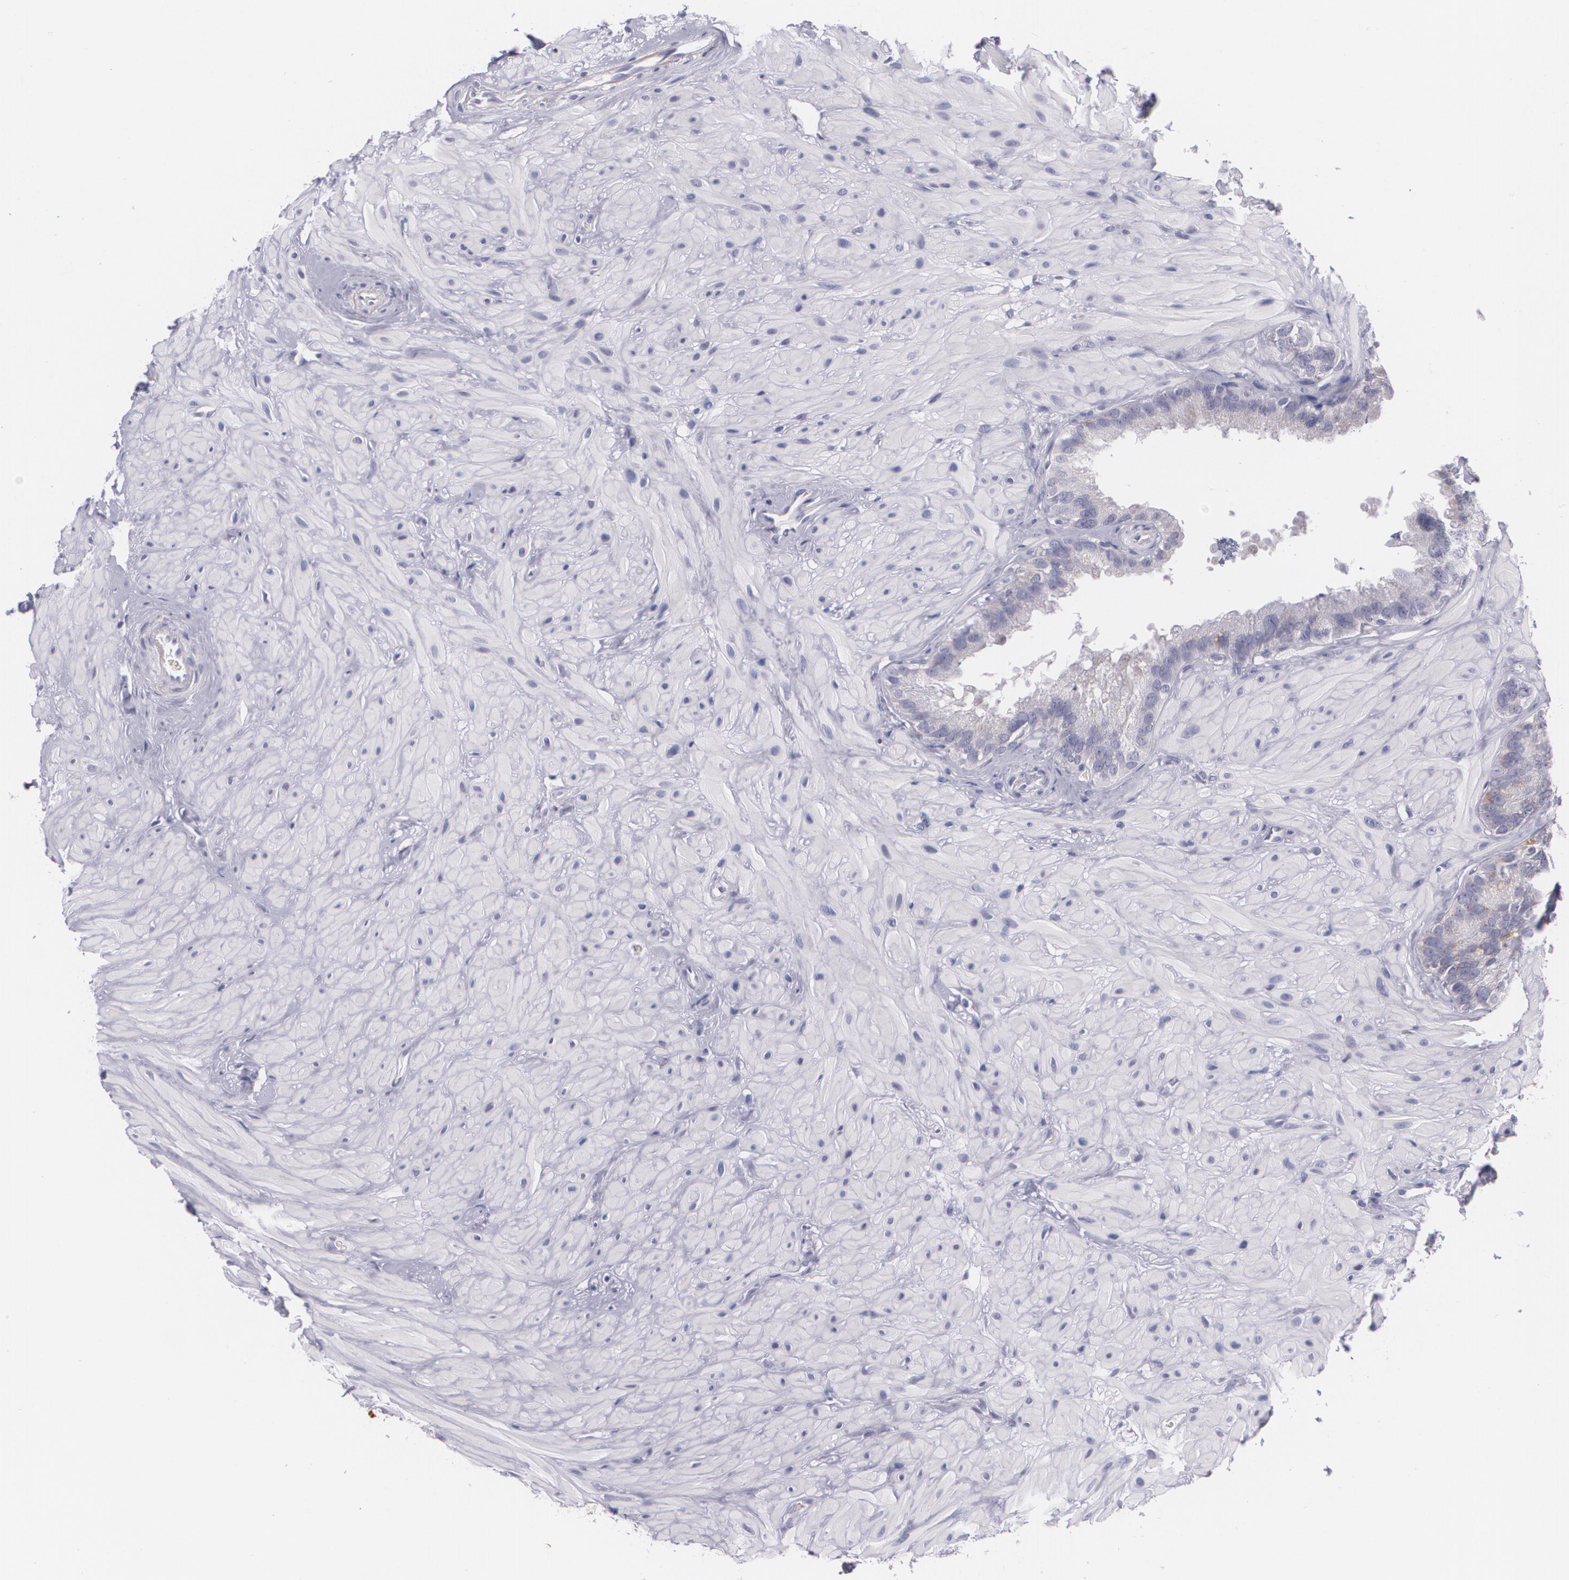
{"staining": {"intensity": "weak", "quantity": ">75%", "location": "cytoplasmic/membranous"}, "tissue": "seminal vesicle", "cell_type": "Glandular cells", "image_type": "normal", "snomed": [{"axis": "morphology", "description": "Normal tissue, NOS"}, {"axis": "topography", "description": "Prostate"}, {"axis": "topography", "description": "Seminal veicle"}], "caption": "An IHC photomicrograph of benign tissue is shown. Protein staining in brown labels weak cytoplasmic/membranous positivity in seminal vesicle within glandular cells.", "gene": "CILK1", "patient": {"sex": "male", "age": 63}}